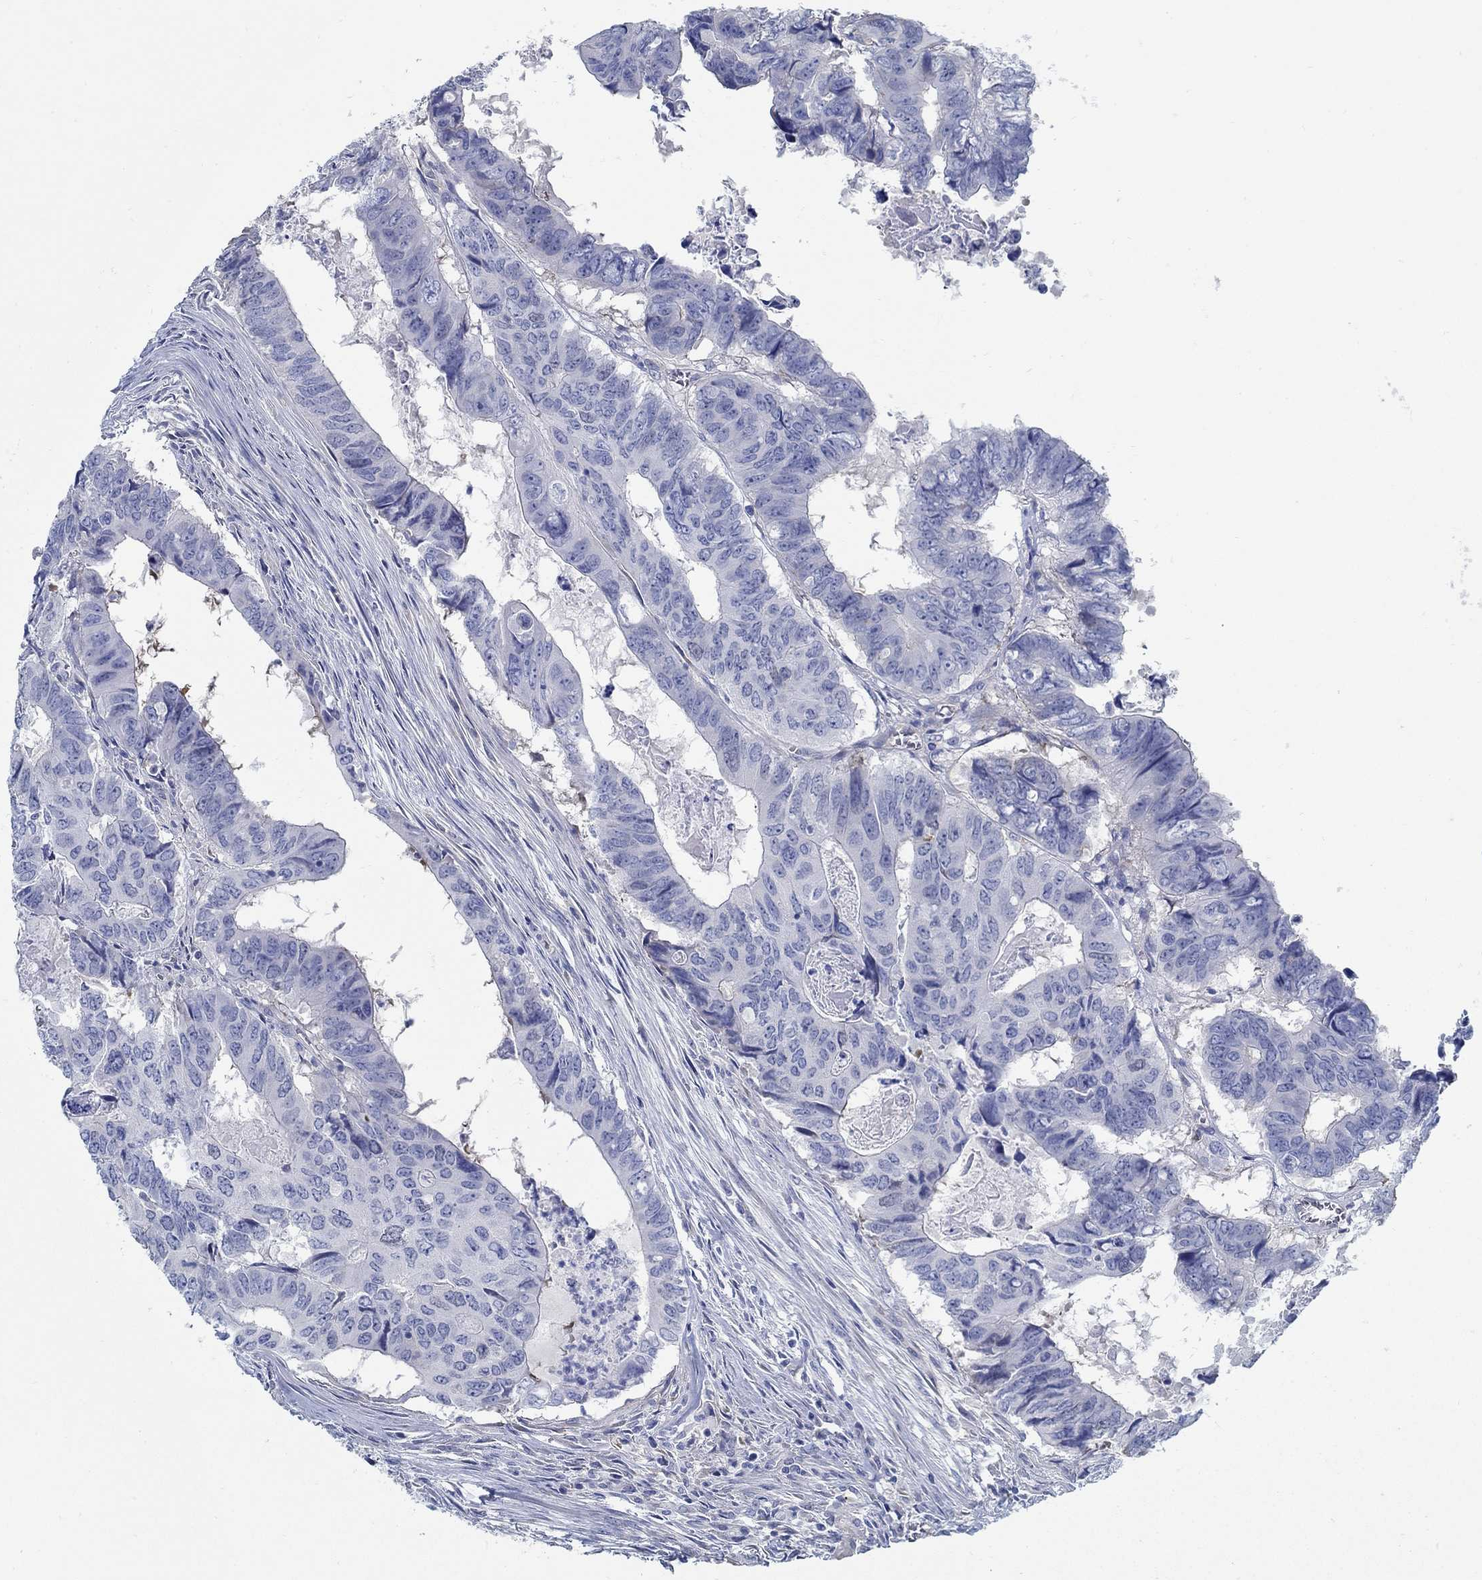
{"staining": {"intensity": "negative", "quantity": "none", "location": "none"}, "tissue": "colorectal cancer", "cell_type": "Tumor cells", "image_type": "cancer", "snomed": [{"axis": "morphology", "description": "Adenocarcinoma, NOS"}, {"axis": "topography", "description": "Colon"}], "caption": "The immunohistochemistry image has no significant positivity in tumor cells of colorectal cancer (adenocarcinoma) tissue.", "gene": "C15orf39", "patient": {"sex": "male", "age": 79}}